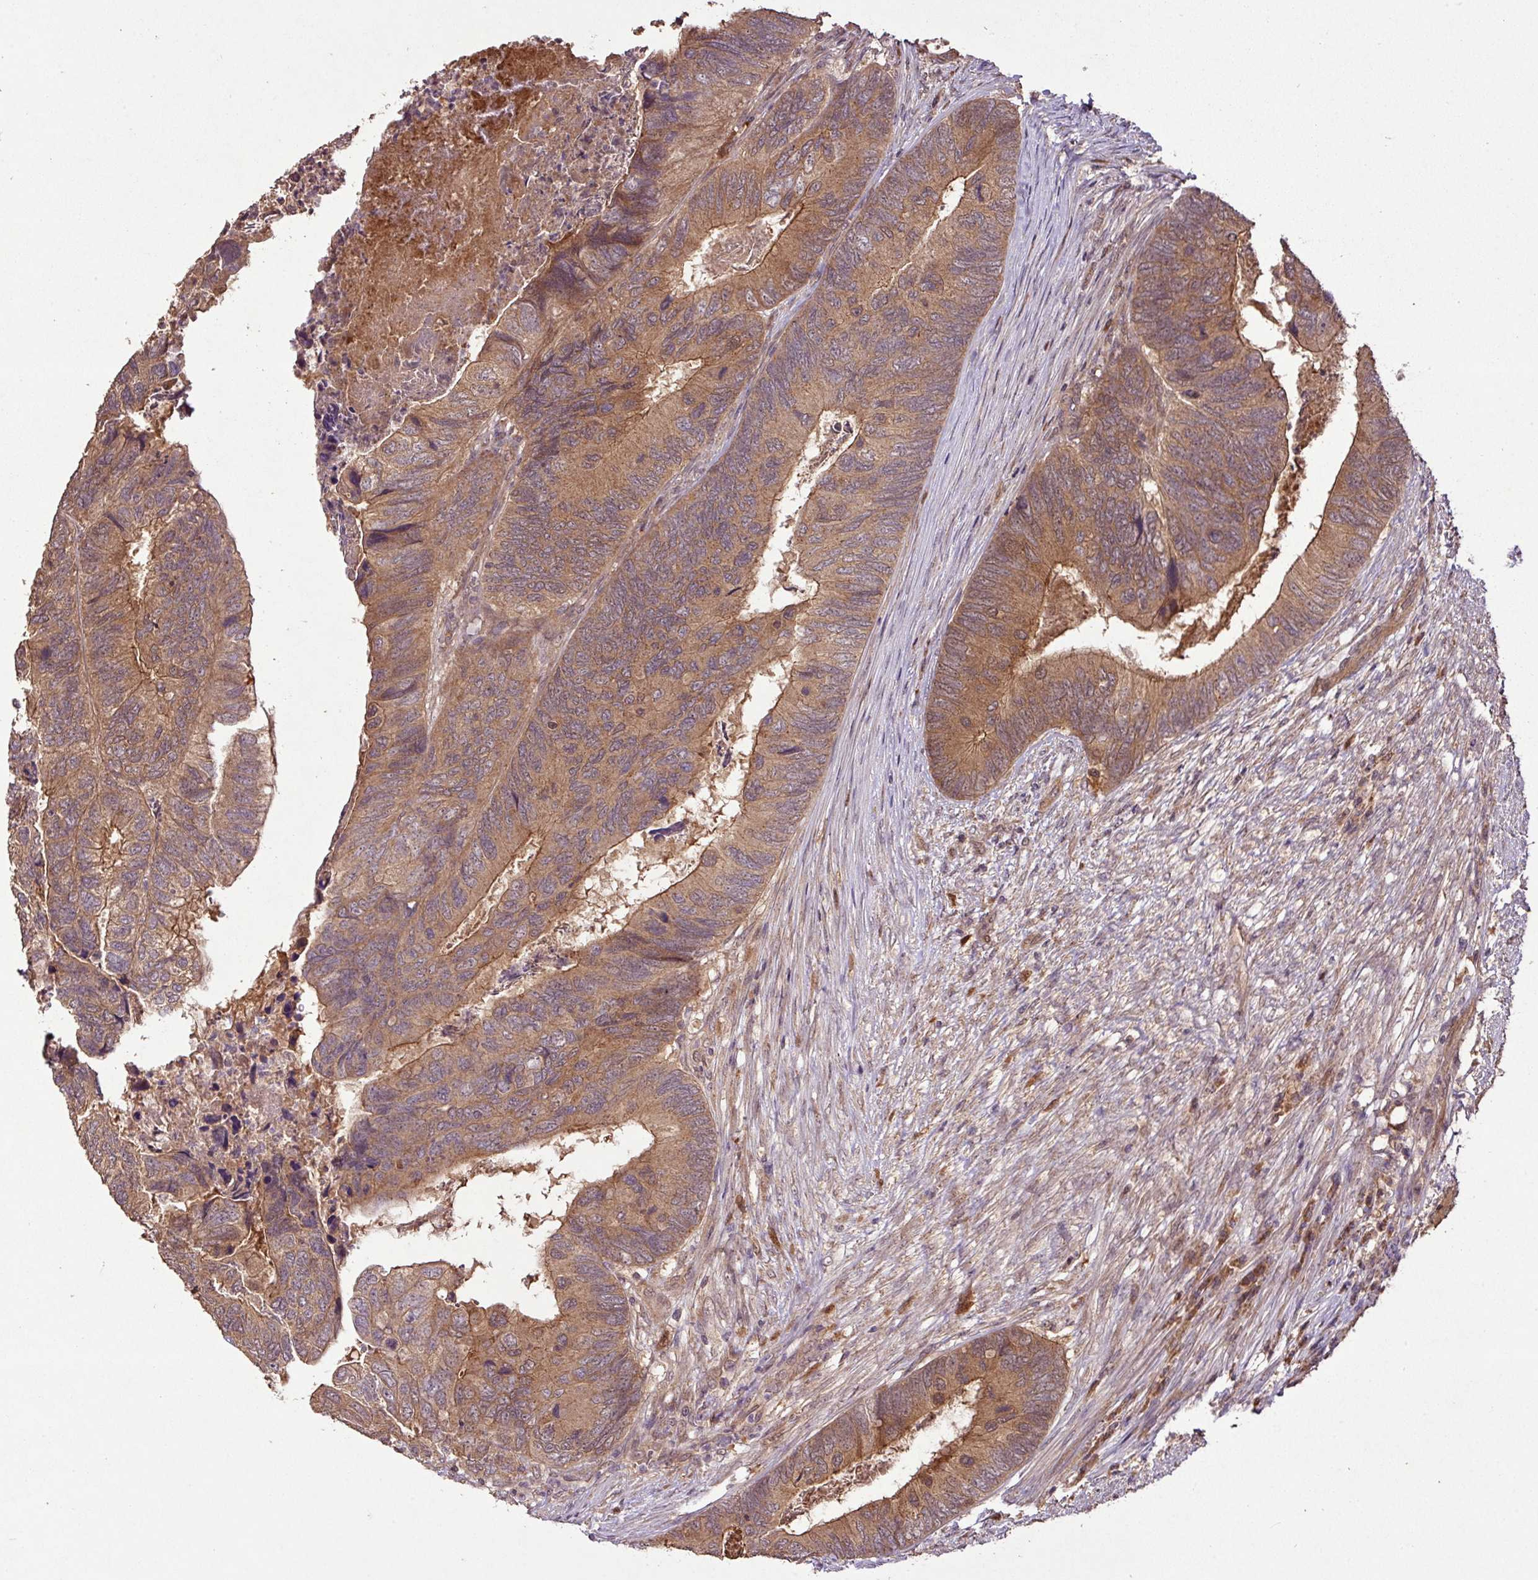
{"staining": {"intensity": "moderate", "quantity": ">75%", "location": "cytoplasmic/membranous"}, "tissue": "colorectal cancer", "cell_type": "Tumor cells", "image_type": "cancer", "snomed": [{"axis": "morphology", "description": "Adenocarcinoma, NOS"}, {"axis": "topography", "description": "Colon"}], "caption": "There is medium levels of moderate cytoplasmic/membranous expression in tumor cells of colorectal adenocarcinoma, as demonstrated by immunohistochemical staining (brown color).", "gene": "FAIM", "patient": {"sex": "female", "age": 67}}